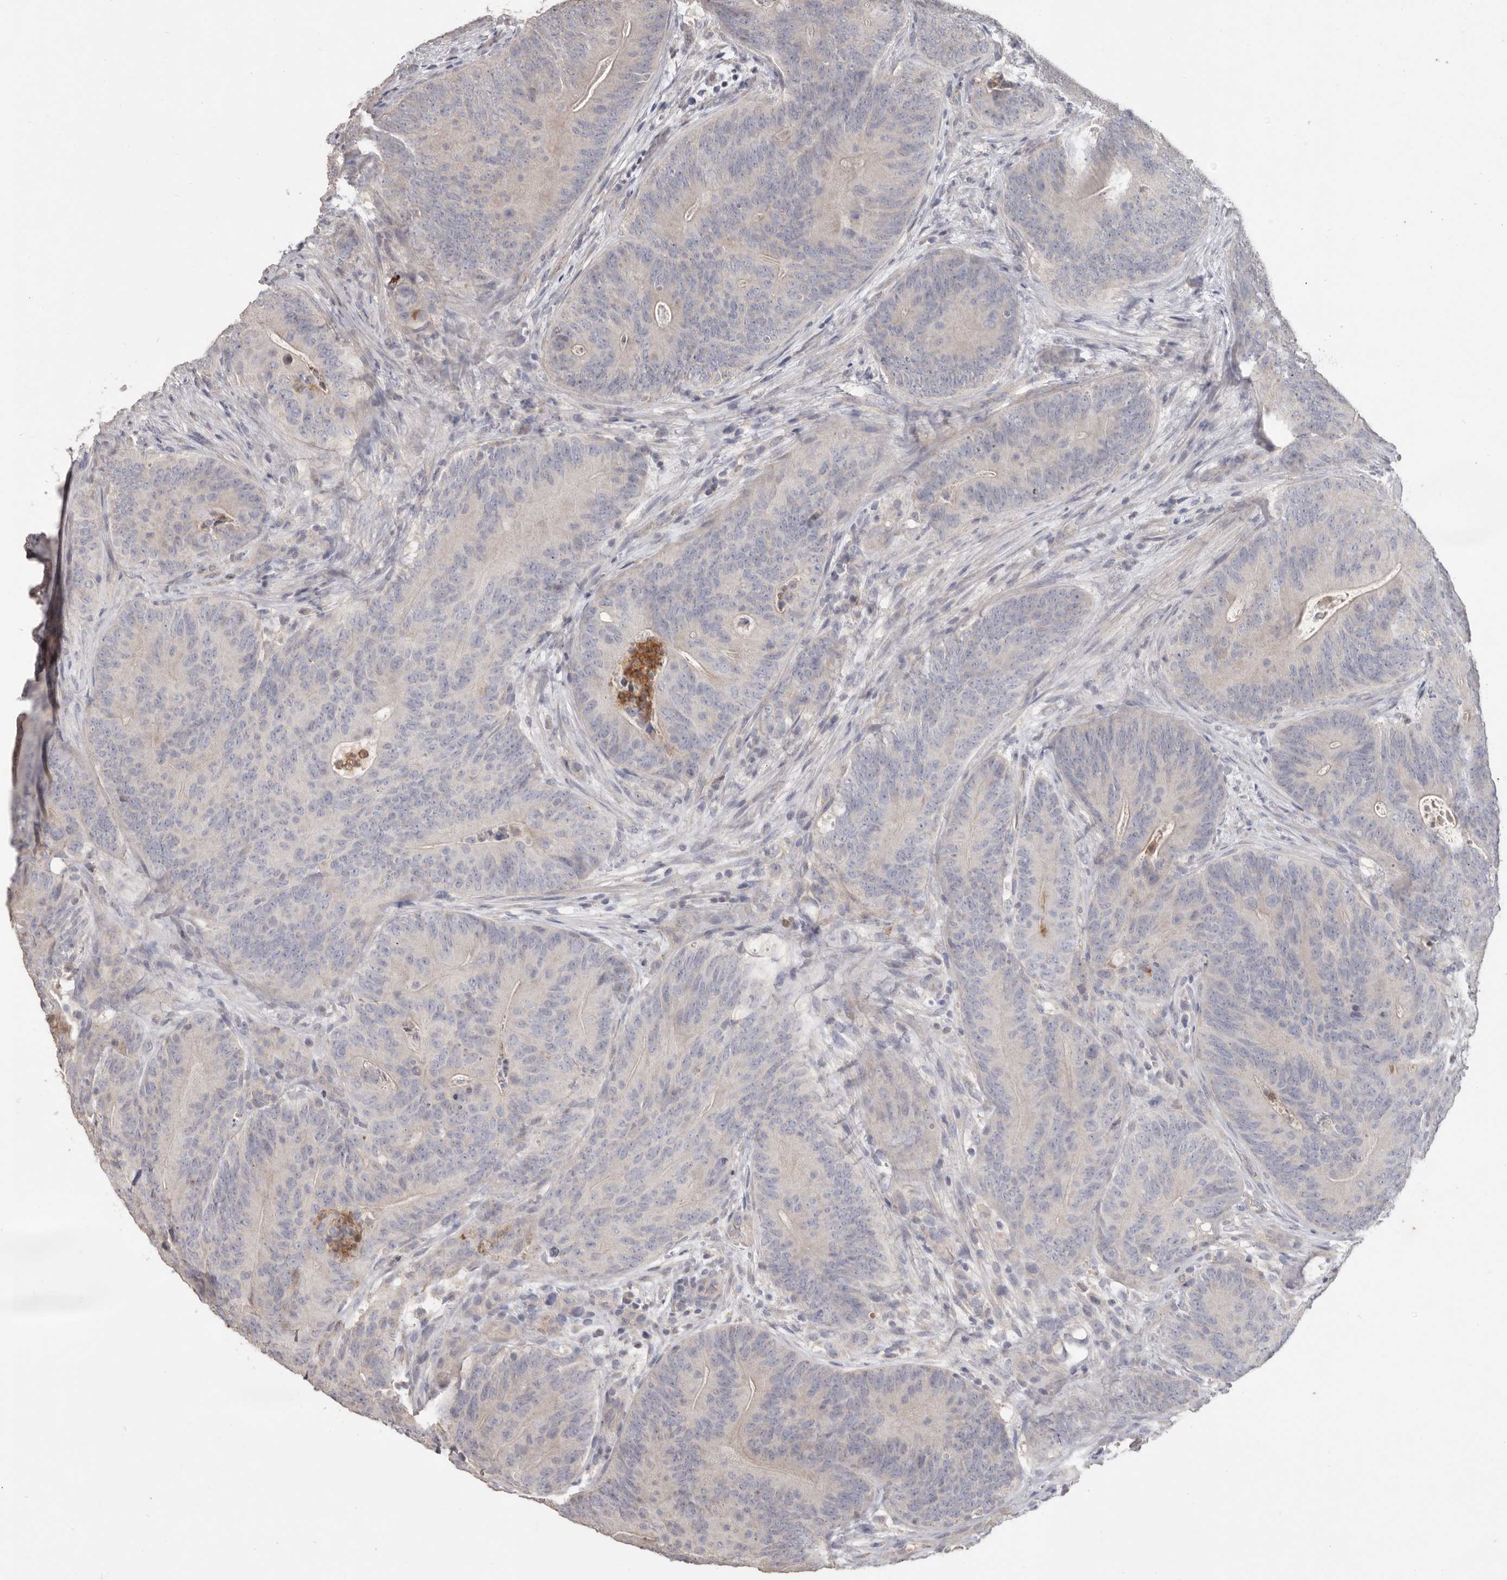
{"staining": {"intensity": "negative", "quantity": "none", "location": "none"}, "tissue": "colorectal cancer", "cell_type": "Tumor cells", "image_type": "cancer", "snomed": [{"axis": "morphology", "description": "Normal tissue, NOS"}, {"axis": "topography", "description": "Colon"}], "caption": "There is no significant staining in tumor cells of colorectal cancer.", "gene": "HCAR2", "patient": {"sex": "female", "age": 82}}